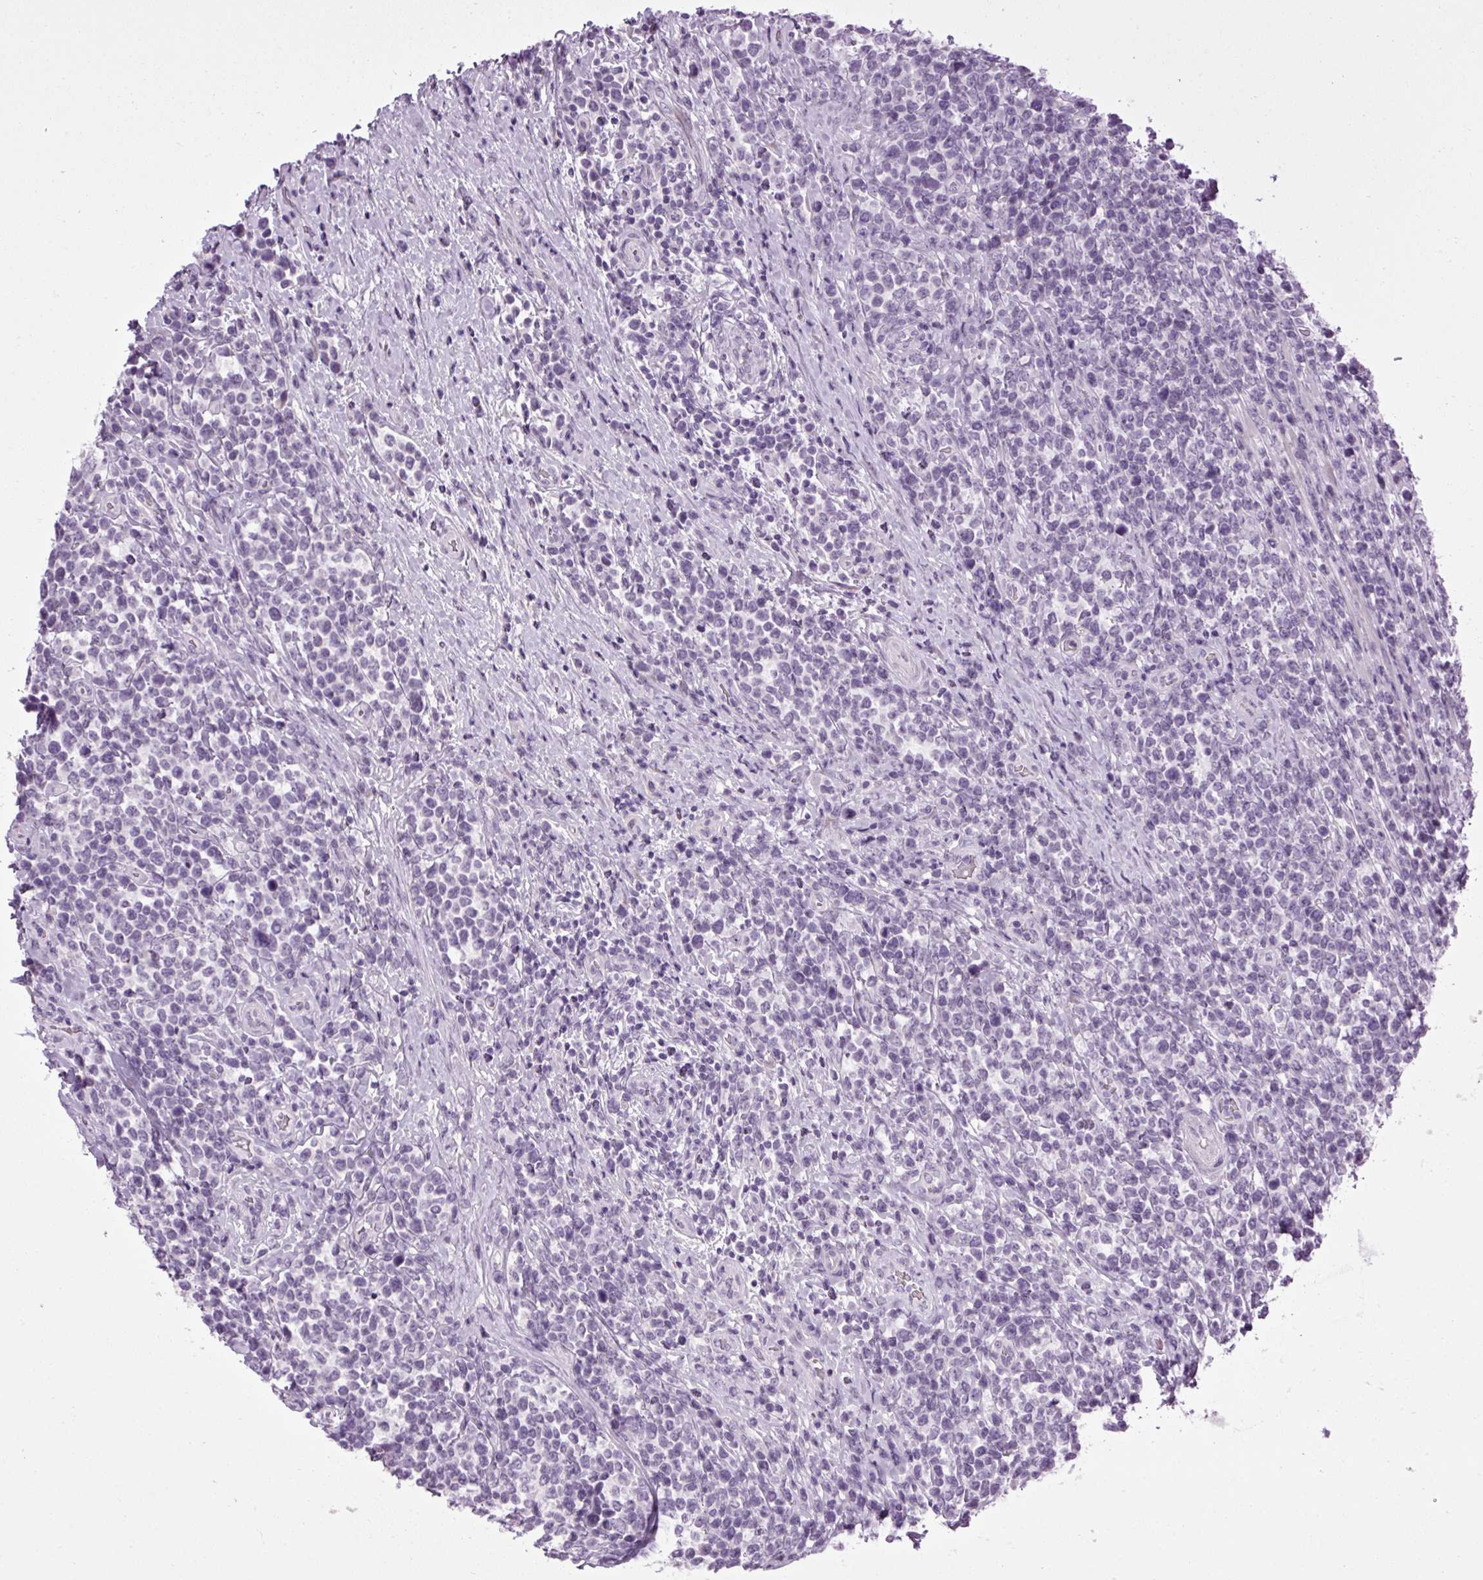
{"staining": {"intensity": "negative", "quantity": "none", "location": "none"}, "tissue": "lymphoma", "cell_type": "Tumor cells", "image_type": "cancer", "snomed": [{"axis": "morphology", "description": "Malignant lymphoma, non-Hodgkin's type, High grade"}, {"axis": "topography", "description": "Soft tissue"}], "caption": "Immunohistochemistry micrograph of neoplastic tissue: lymphoma stained with DAB displays no significant protein positivity in tumor cells.", "gene": "A1CF", "patient": {"sex": "female", "age": 56}}